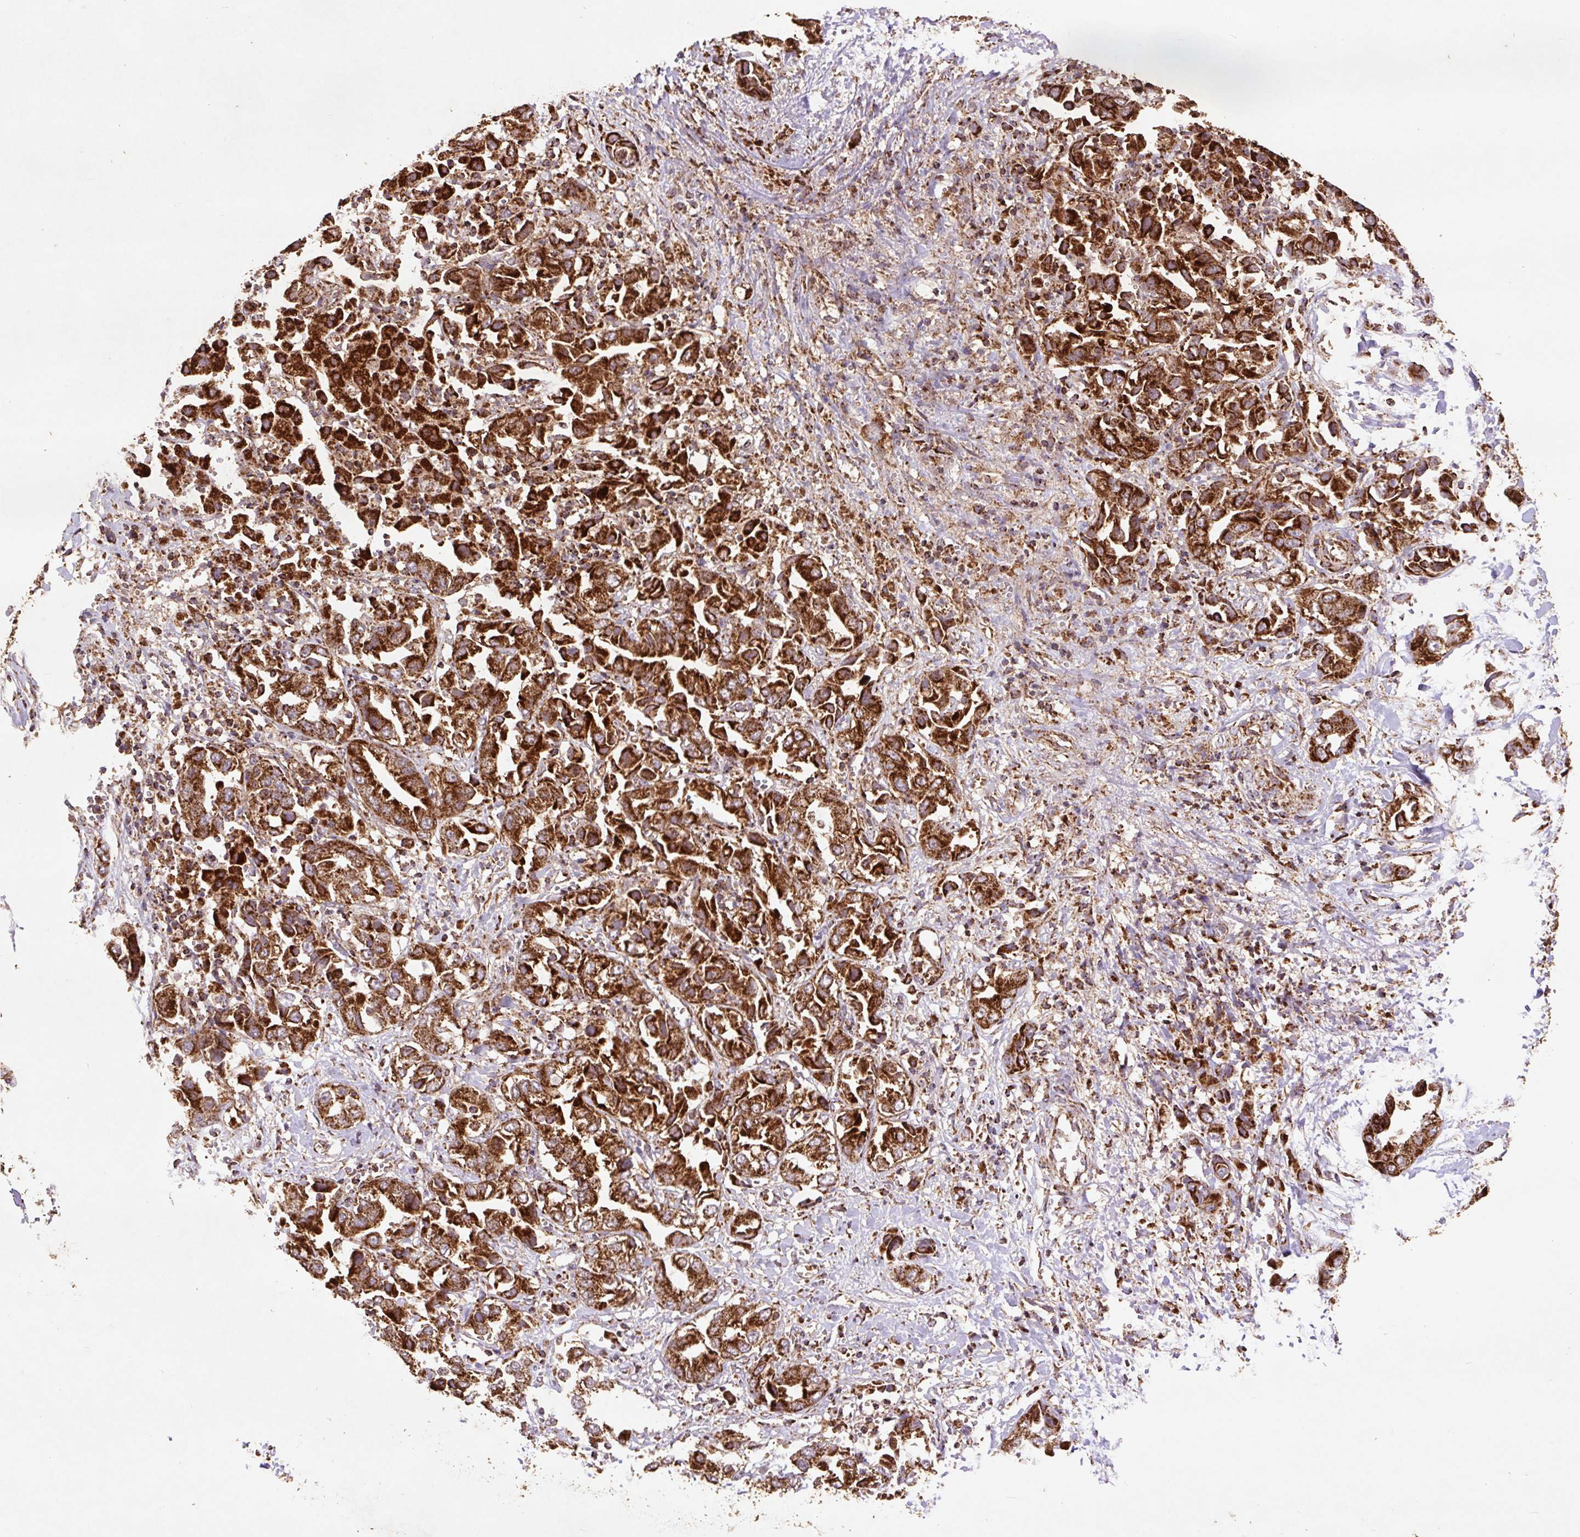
{"staining": {"intensity": "strong", "quantity": ">75%", "location": "cytoplasmic/membranous"}, "tissue": "liver cancer", "cell_type": "Tumor cells", "image_type": "cancer", "snomed": [{"axis": "morphology", "description": "Cholangiocarcinoma"}, {"axis": "topography", "description": "Liver"}], "caption": "Immunohistochemical staining of liver cancer (cholangiocarcinoma) displays strong cytoplasmic/membranous protein staining in about >75% of tumor cells.", "gene": "ATP5F1A", "patient": {"sex": "female", "age": 52}}